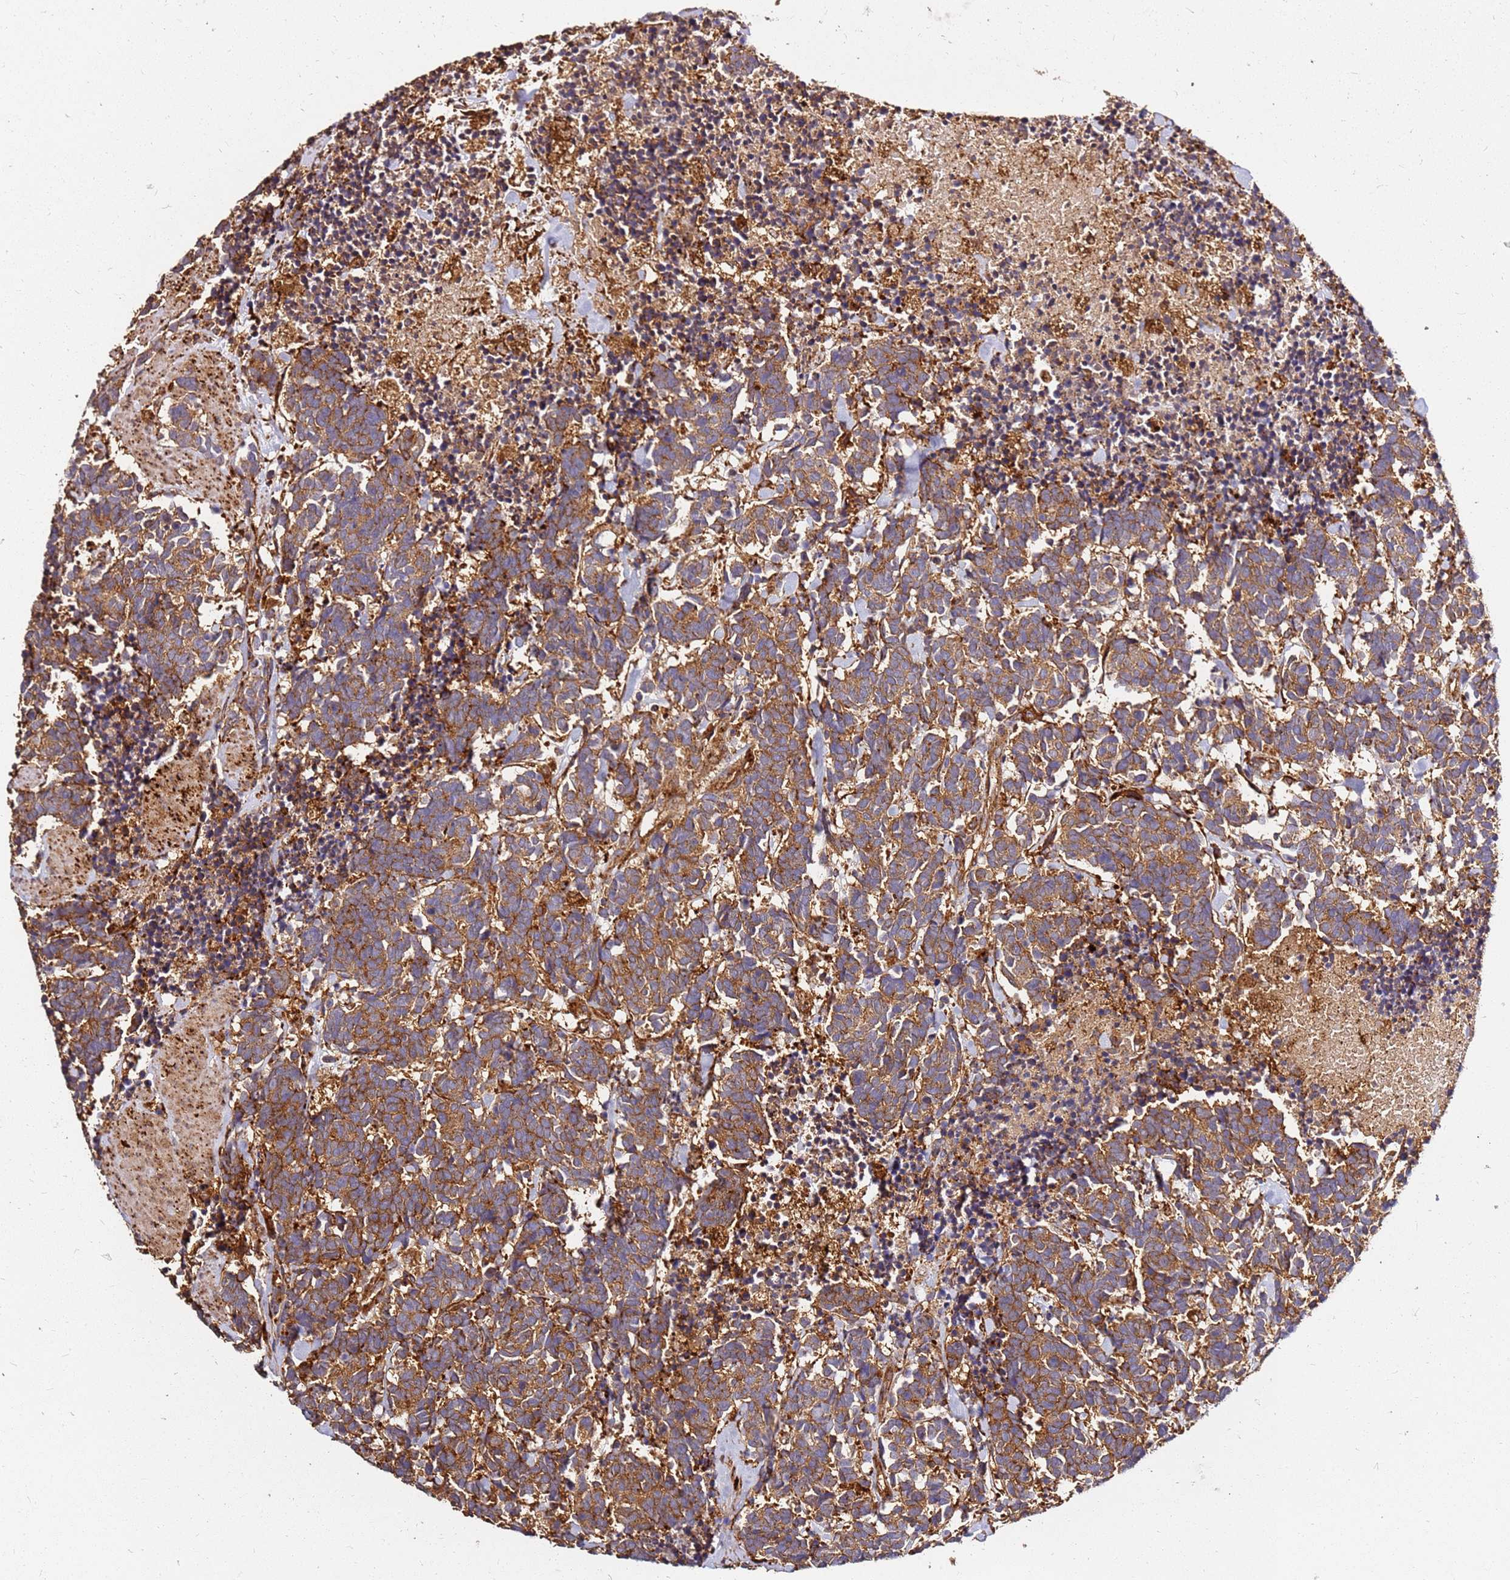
{"staining": {"intensity": "strong", "quantity": ">75%", "location": "cytoplasmic/membranous"}, "tissue": "carcinoid", "cell_type": "Tumor cells", "image_type": "cancer", "snomed": [{"axis": "morphology", "description": "Carcinoma, NOS"}, {"axis": "morphology", "description": "Carcinoid, malignant, NOS"}, {"axis": "topography", "description": "Prostate"}], "caption": "Brown immunohistochemical staining in carcinoma demonstrates strong cytoplasmic/membranous expression in about >75% of tumor cells.", "gene": "DVL3", "patient": {"sex": "male", "age": 57}}